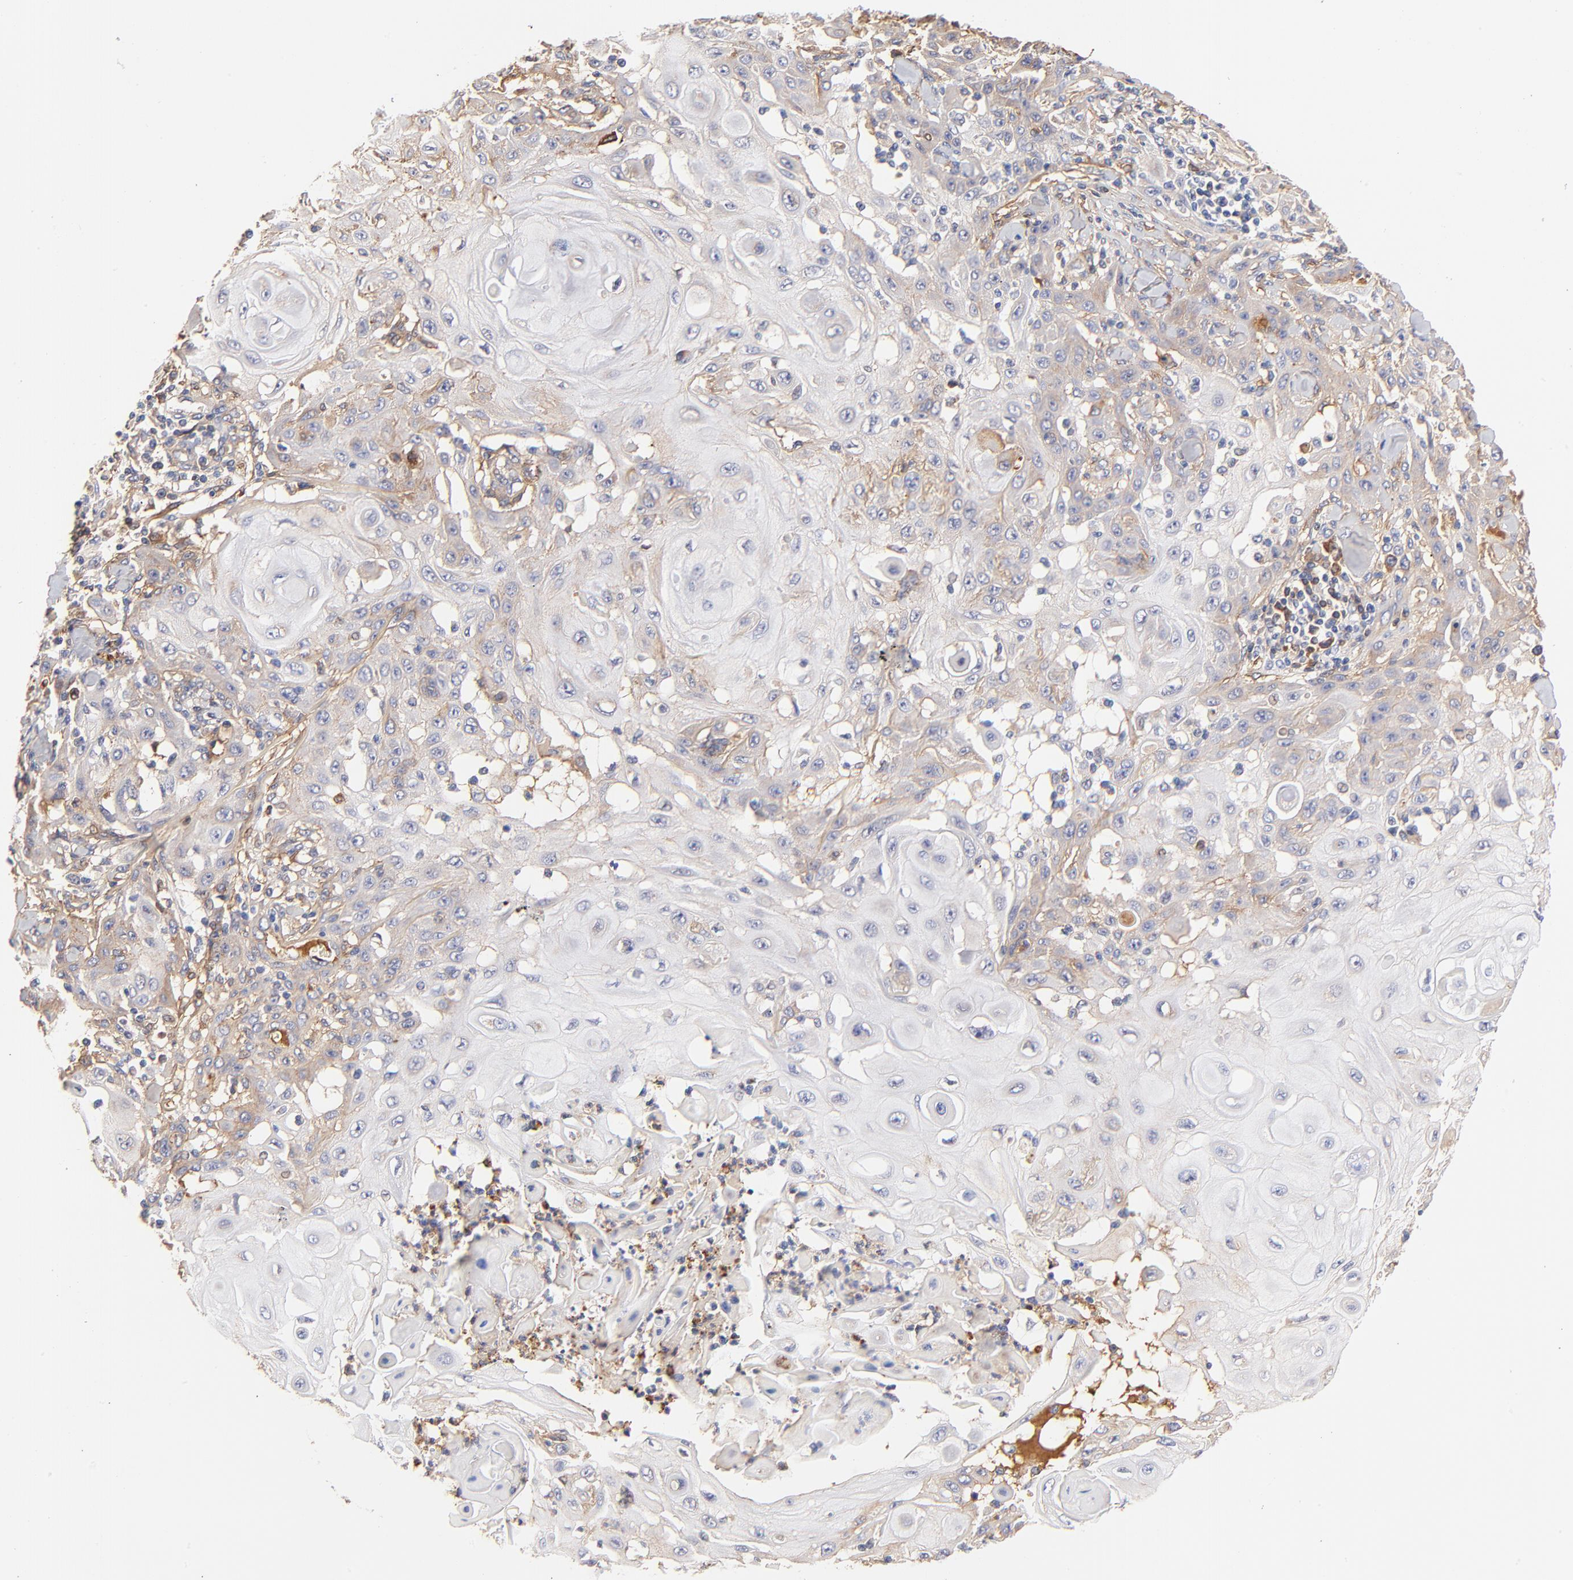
{"staining": {"intensity": "moderate", "quantity": "25%-75%", "location": "cytoplasmic/membranous"}, "tissue": "skin cancer", "cell_type": "Tumor cells", "image_type": "cancer", "snomed": [{"axis": "morphology", "description": "Squamous cell carcinoma, NOS"}, {"axis": "topography", "description": "Skin"}], "caption": "Immunohistochemical staining of squamous cell carcinoma (skin) shows medium levels of moderate cytoplasmic/membranous staining in approximately 25%-75% of tumor cells.", "gene": "PTK7", "patient": {"sex": "male", "age": 24}}